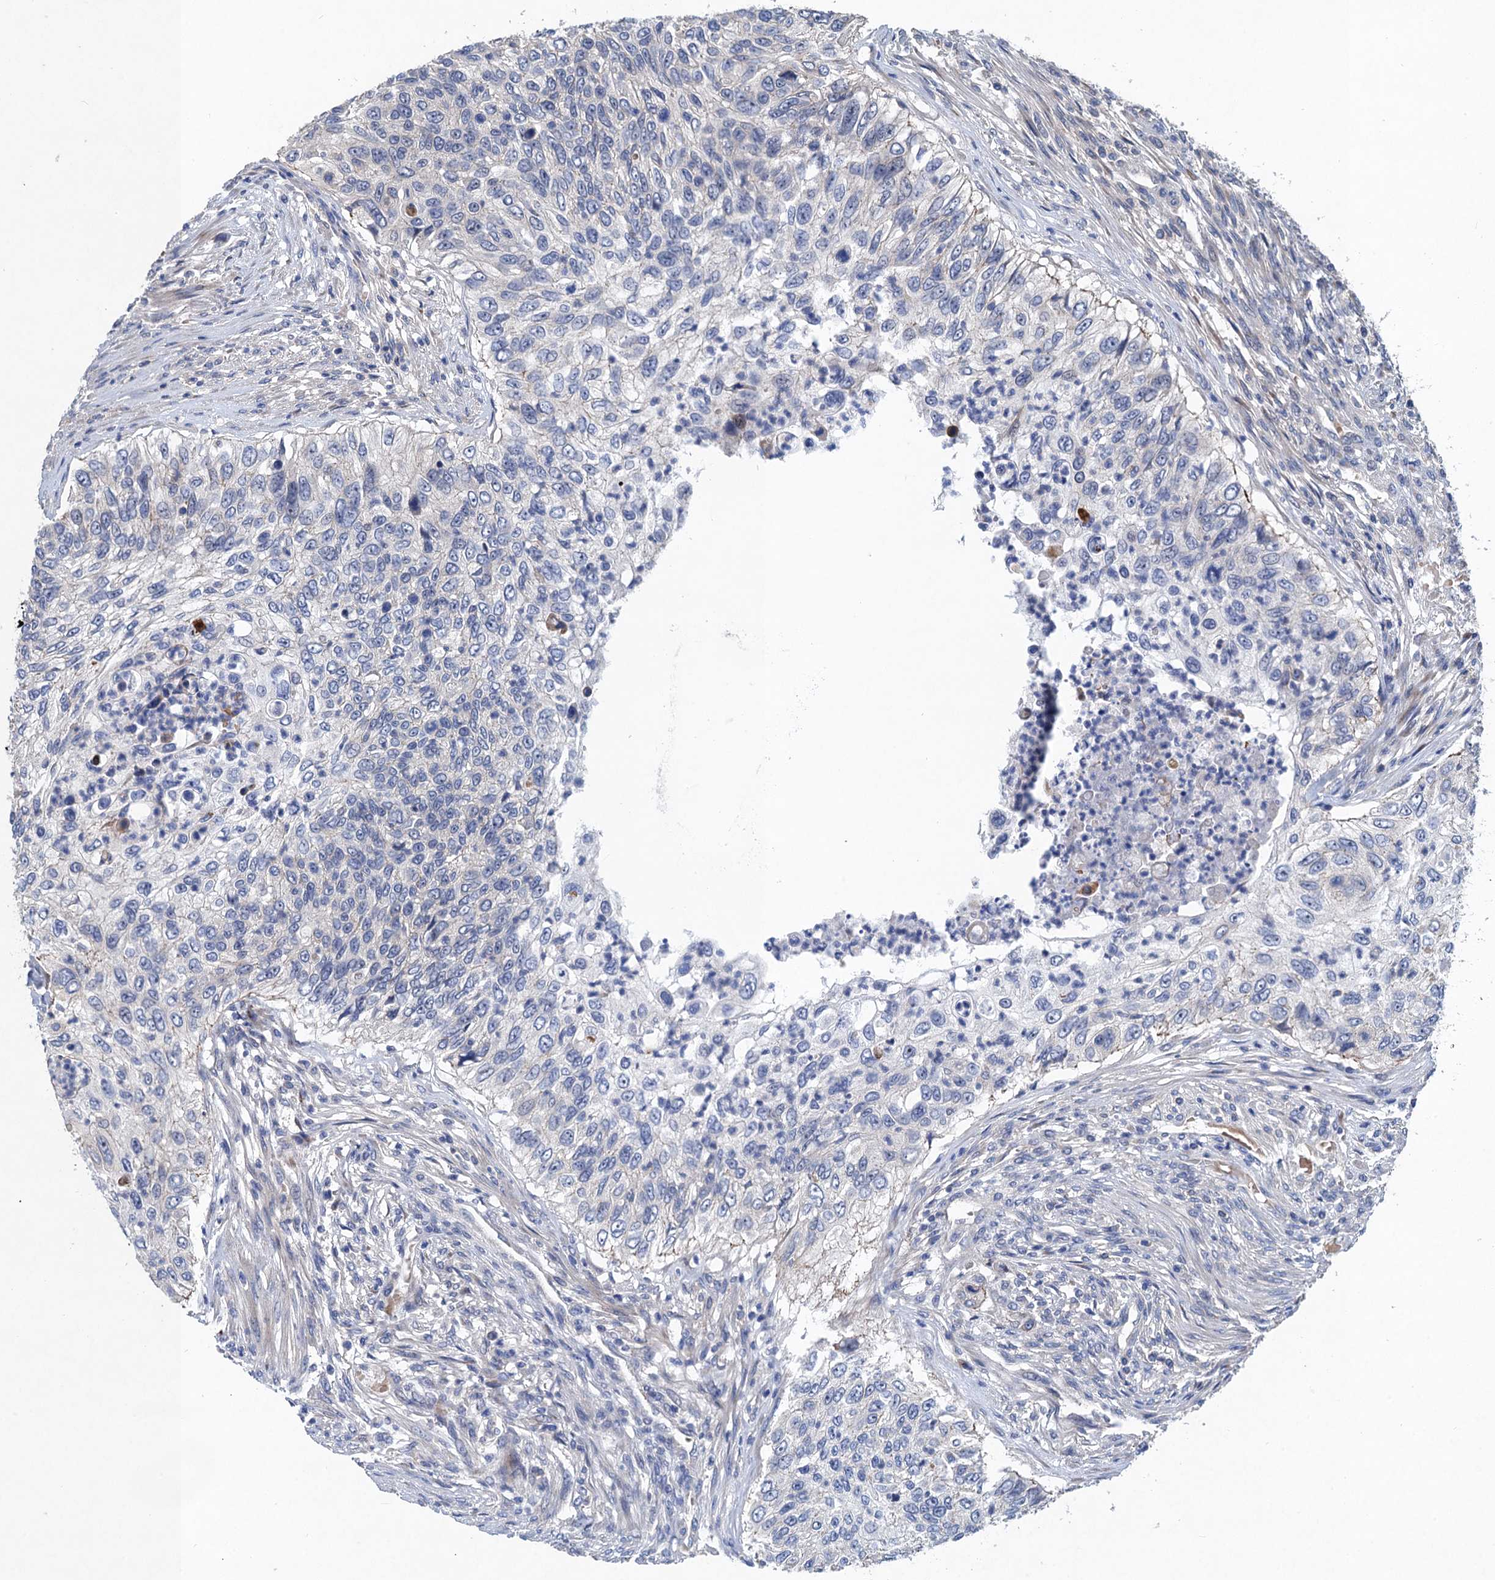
{"staining": {"intensity": "negative", "quantity": "none", "location": "none"}, "tissue": "urothelial cancer", "cell_type": "Tumor cells", "image_type": "cancer", "snomed": [{"axis": "morphology", "description": "Urothelial carcinoma, High grade"}, {"axis": "topography", "description": "Urinary bladder"}], "caption": "Image shows no significant protein expression in tumor cells of urothelial cancer.", "gene": "TRAF7", "patient": {"sex": "female", "age": 60}}